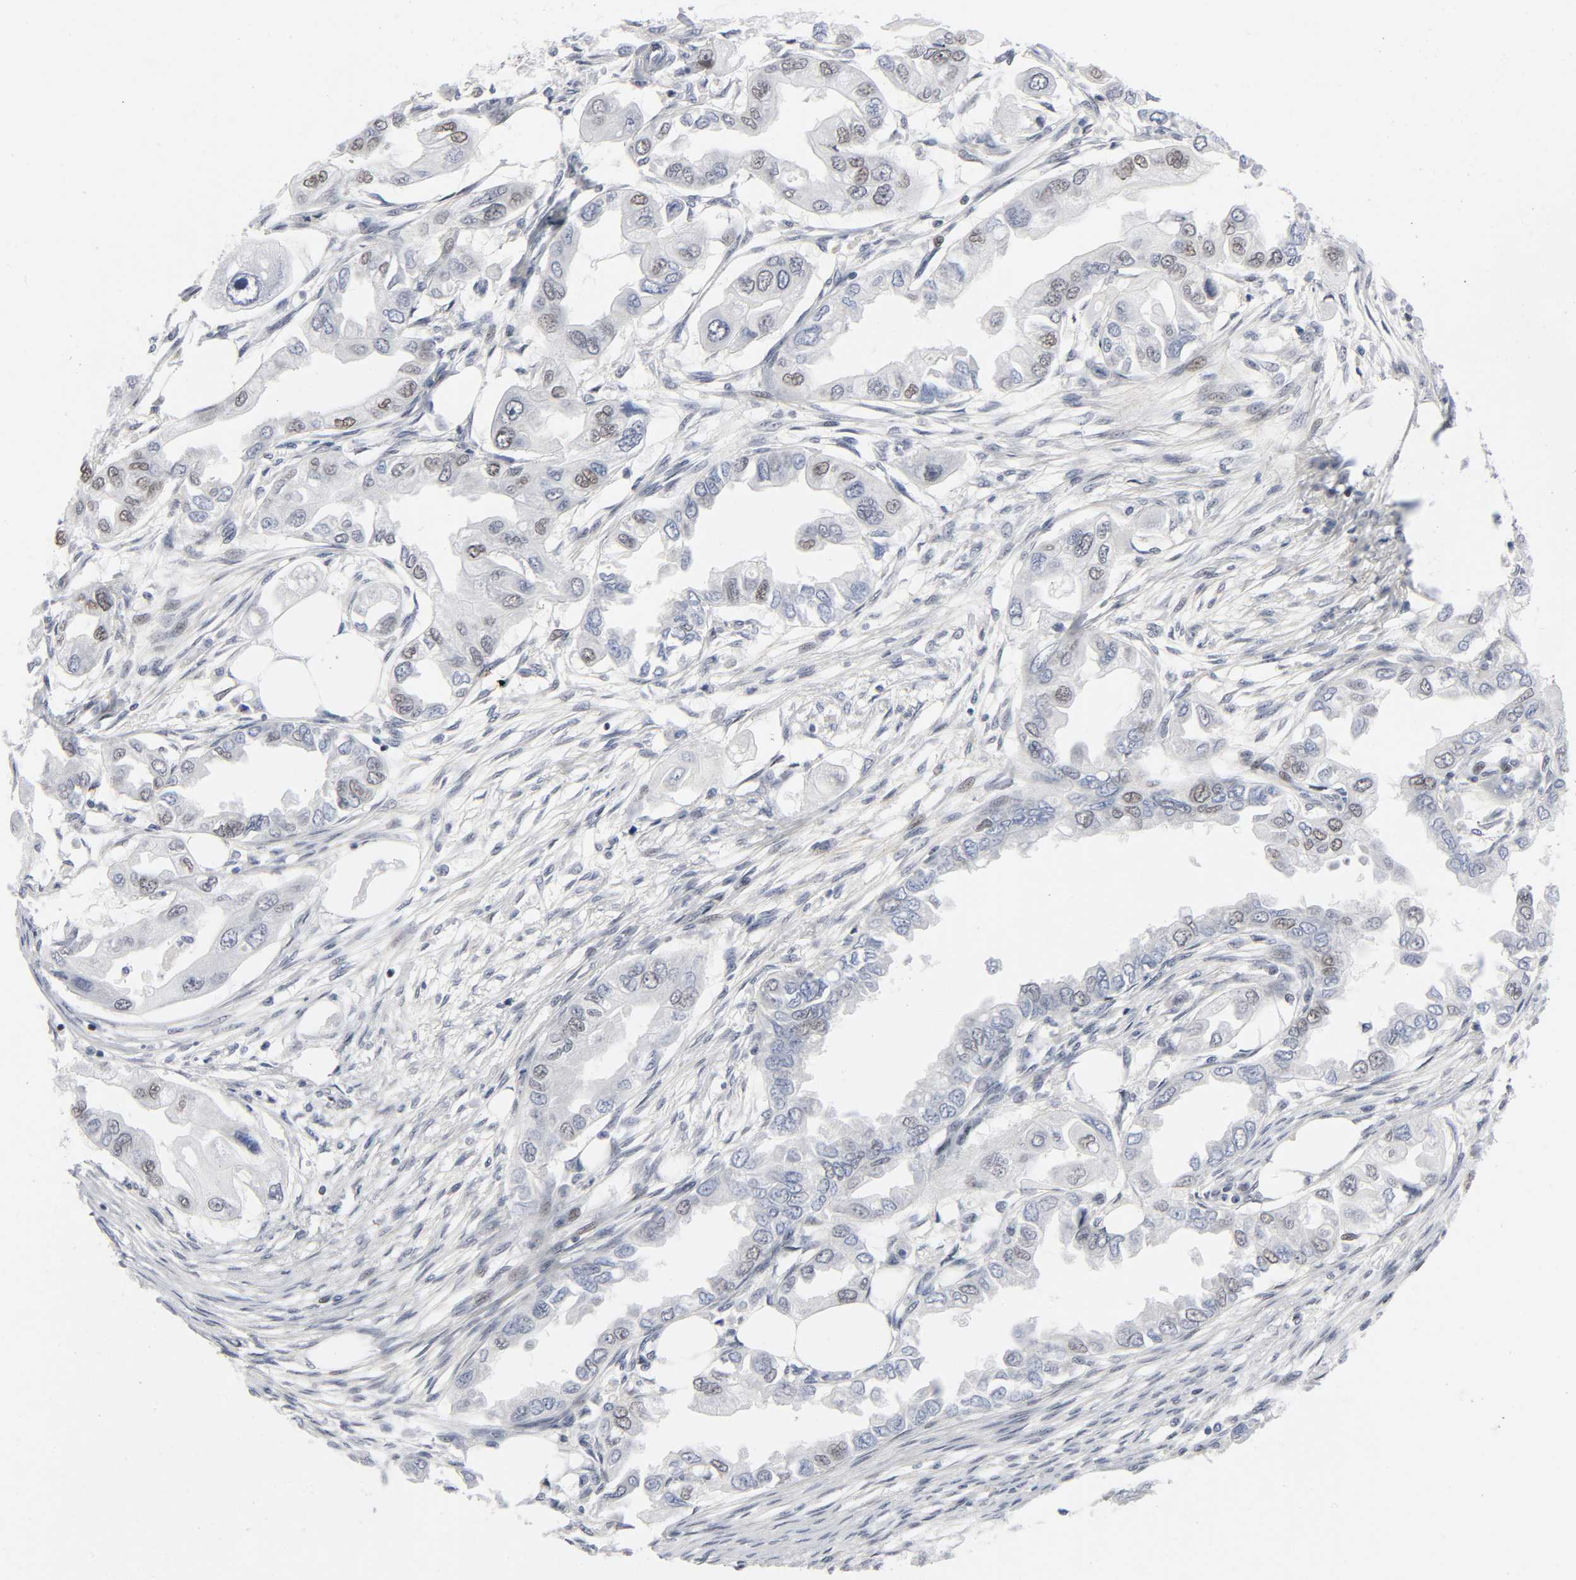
{"staining": {"intensity": "weak", "quantity": "<25%", "location": "nuclear"}, "tissue": "endometrial cancer", "cell_type": "Tumor cells", "image_type": "cancer", "snomed": [{"axis": "morphology", "description": "Adenocarcinoma, NOS"}, {"axis": "topography", "description": "Endometrium"}], "caption": "Histopathology image shows no protein staining in tumor cells of endometrial adenocarcinoma tissue.", "gene": "DIDO1", "patient": {"sex": "female", "age": 67}}